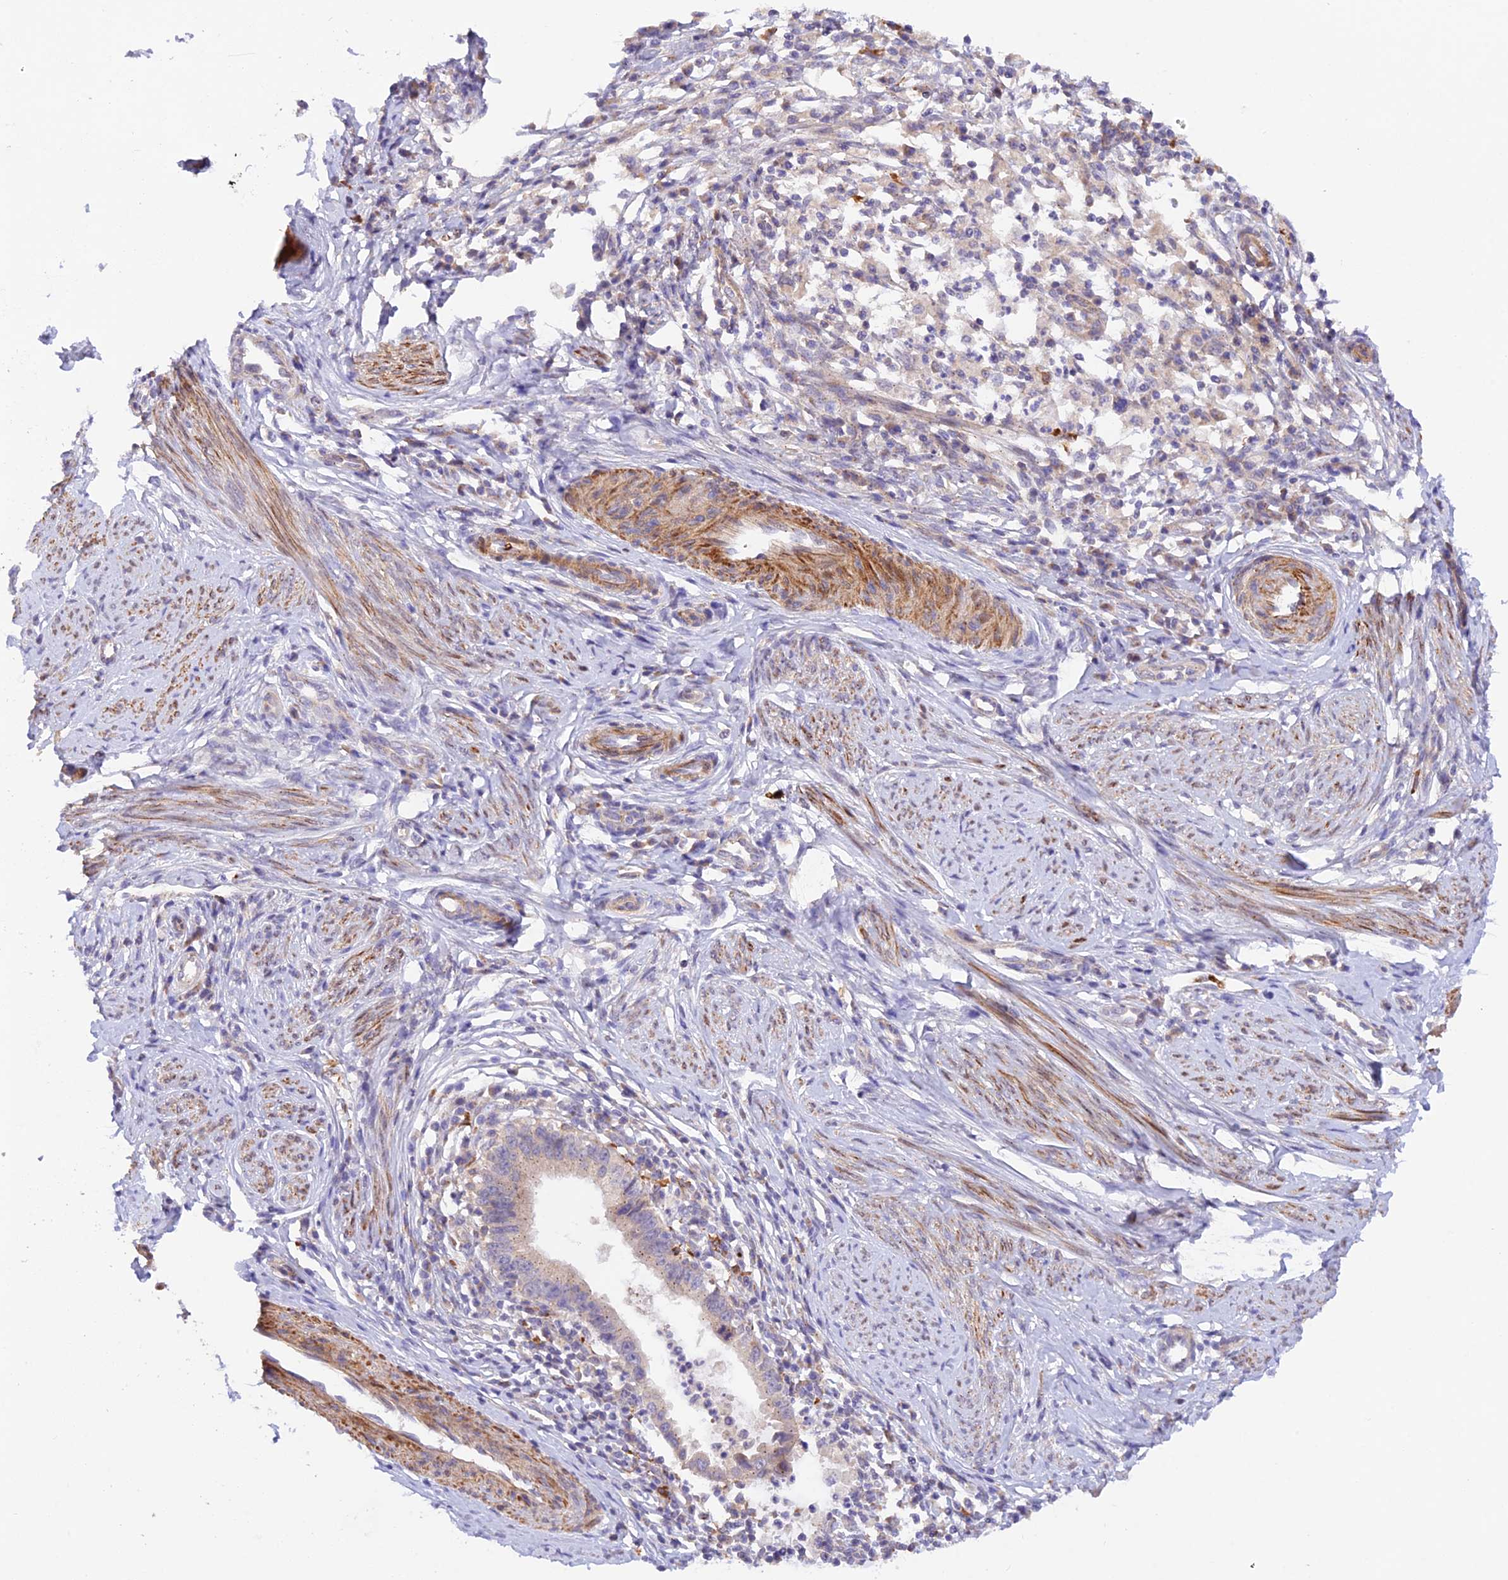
{"staining": {"intensity": "weak", "quantity": "<25%", "location": "cytoplasmic/membranous"}, "tissue": "cervical cancer", "cell_type": "Tumor cells", "image_type": "cancer", "snomed": [{"axis": "morphology", "description": "Adenocarcinoma, NOS"}, {"axis": "topography", "description": "Cervix"}], "caption": "Cervical adenocarcinoma was stained to show a protein in brown. There is no significant staining in tumor cells. (DAB (3,3'-diaminobenzidine) immunohistochemistry, high magnification).", "gene": "WDFY4", "patient": {"sex": "female", "age": 36}}